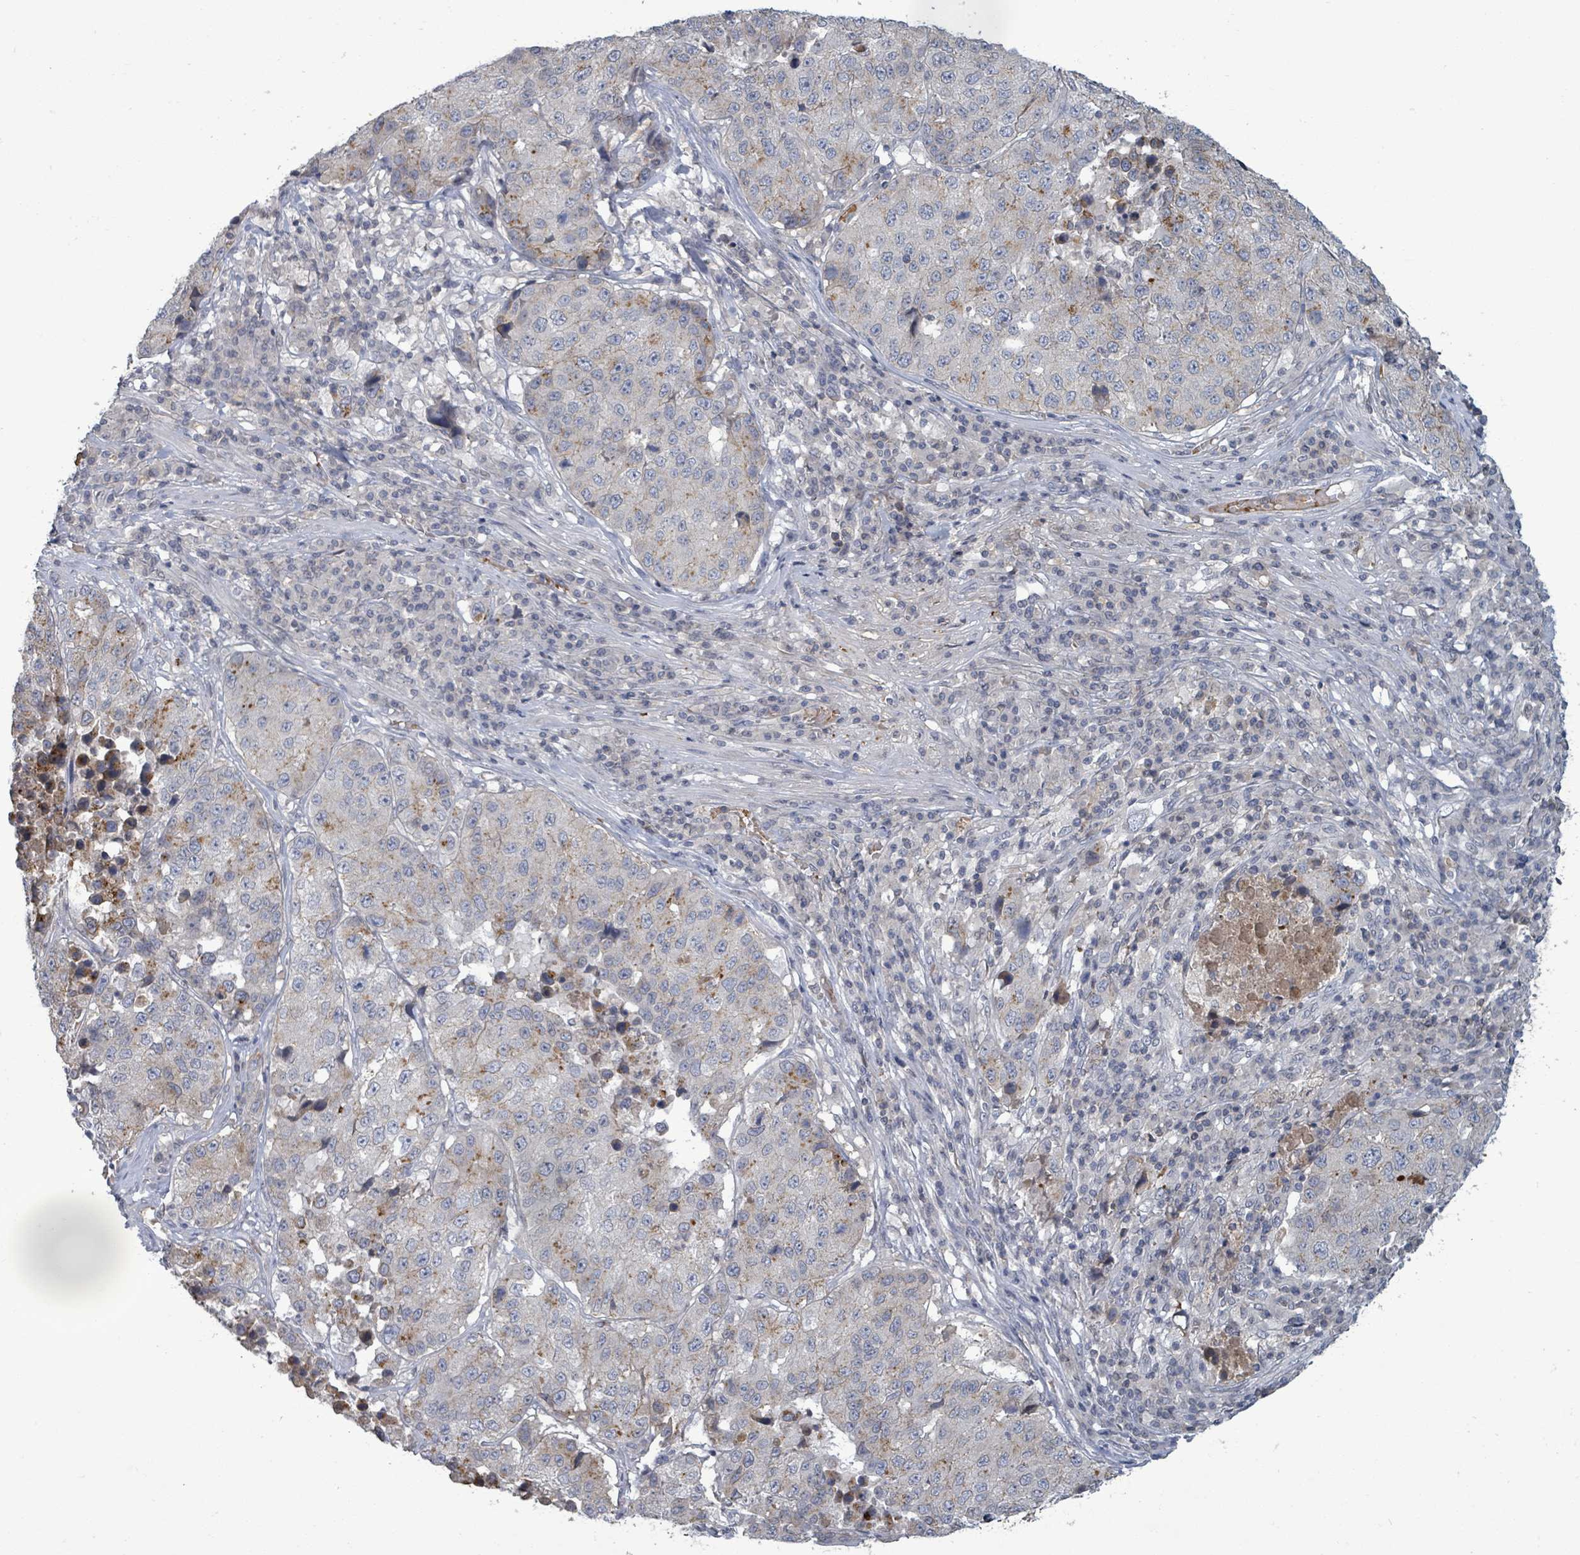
{"staining": {"intensity": "negative", "quantity": "none", "location": "none"}, "tissue": "stomach cancer", "cell_type": "Tumor cells", "image_type": "cancer", "snomed": [{"axis": "morphology", "description": "Adenocarcinoma, NOS"}, {"axis": "topography", "description": "Stomach"}], "caption": "Protein analysis of stomach cancer reveals no significant positivity in tumor cells.", "gene": "GRM8", "patient": {"sex": "male", "age": 71}}